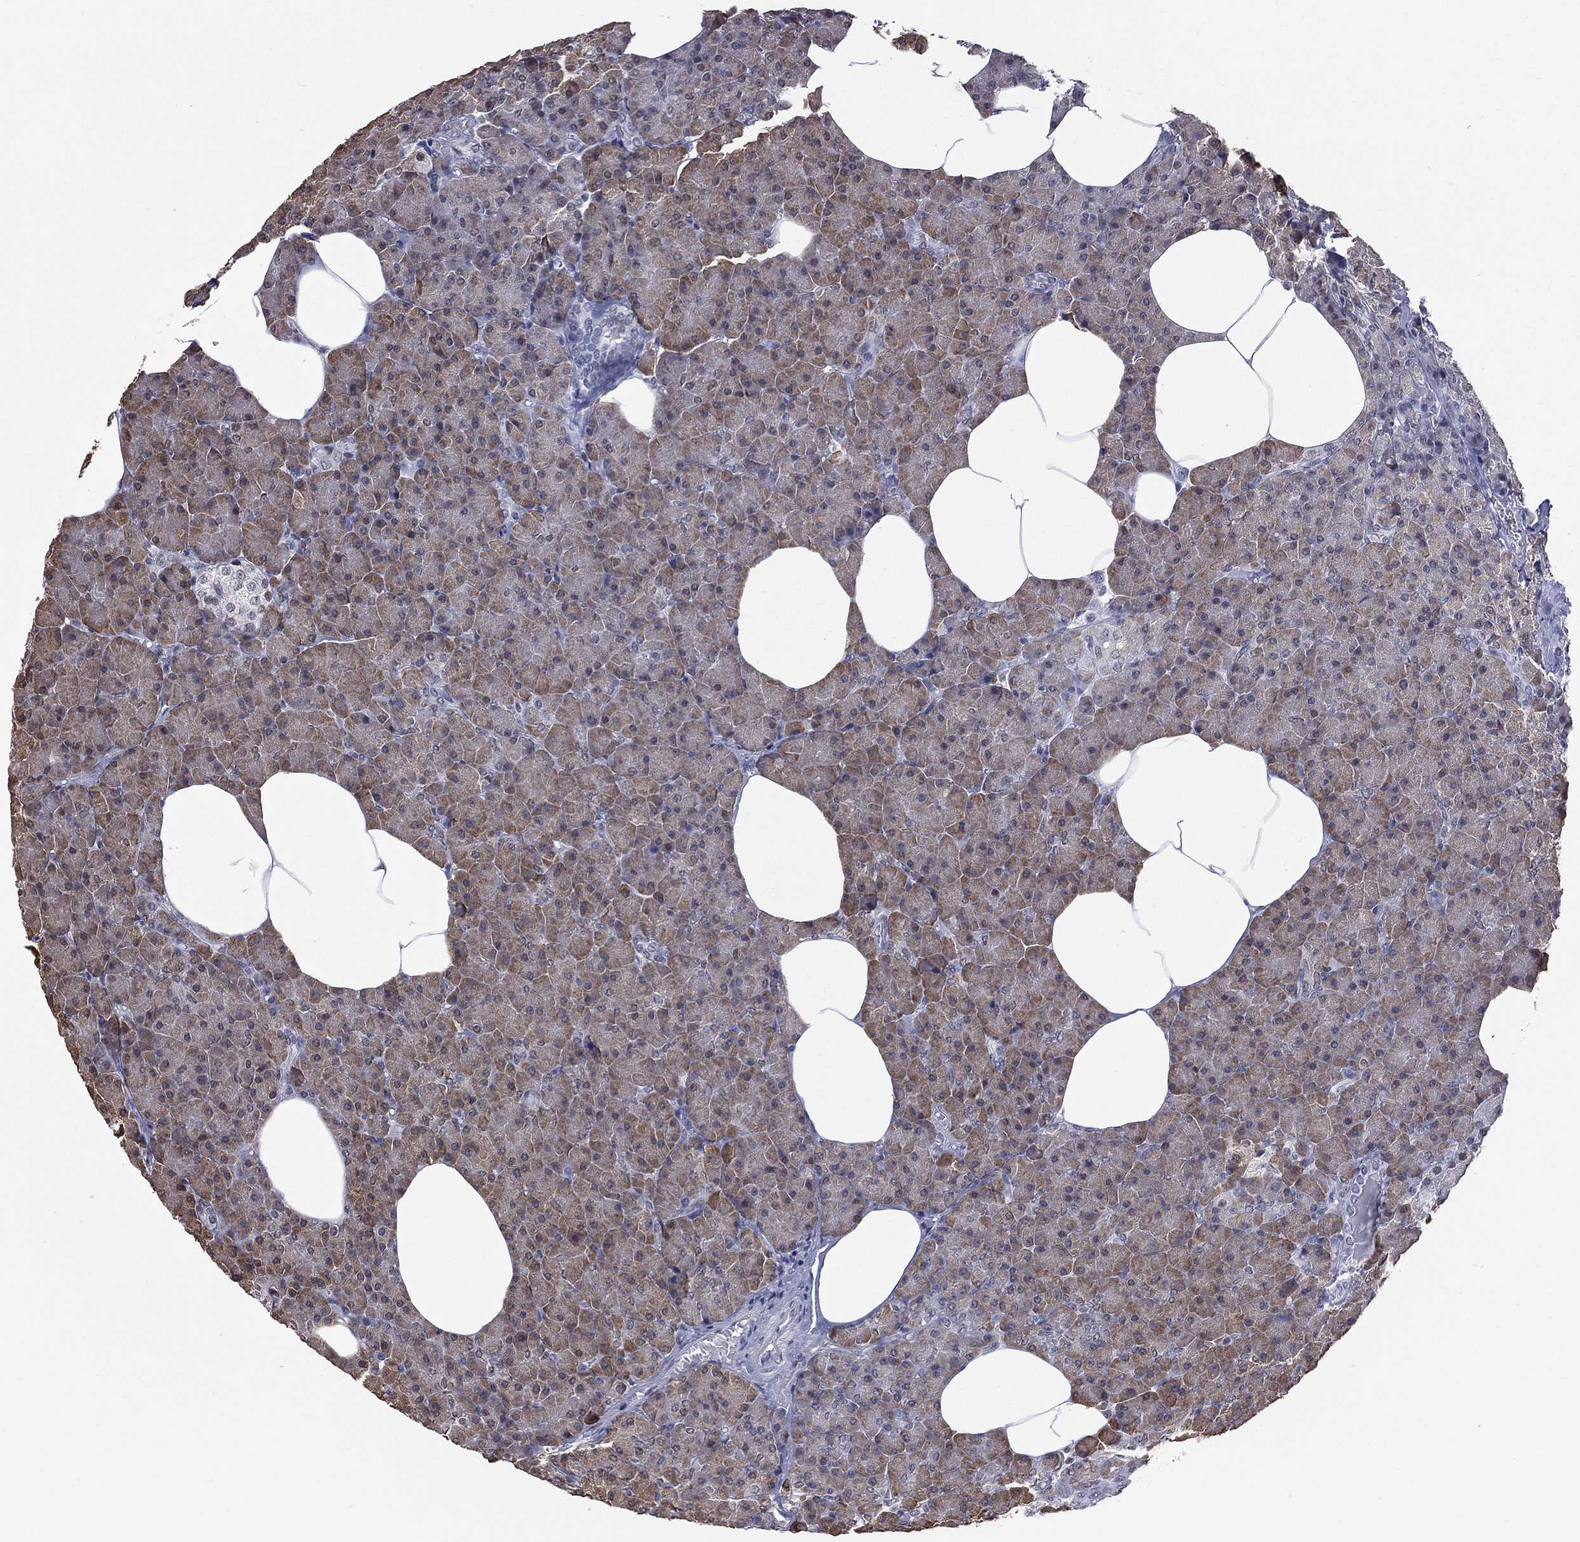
{"staining": {"intensity": "moderate", "quantity": "25%-75%", "location": "cytoplasmic/membranous,nuclear"}, "tissue": "pancreas", "cell_type": "Exocrine glandular cells", "image_type": "normal", "snomed": [{"axis": "morphology", "description": "Normal tissue, NOS"}, {"axis": "topography", "description": "Pancreas"}], "caption": "Immunohistochemistry of normal human pancreas reveals medium levels of moderate cytoplasmic/membranous,nuclear positivity in approximately 25%-75% of exocrine glandular cells.", "gene": "ZNF154", "patient": {"sex": "female", "age": 45}}